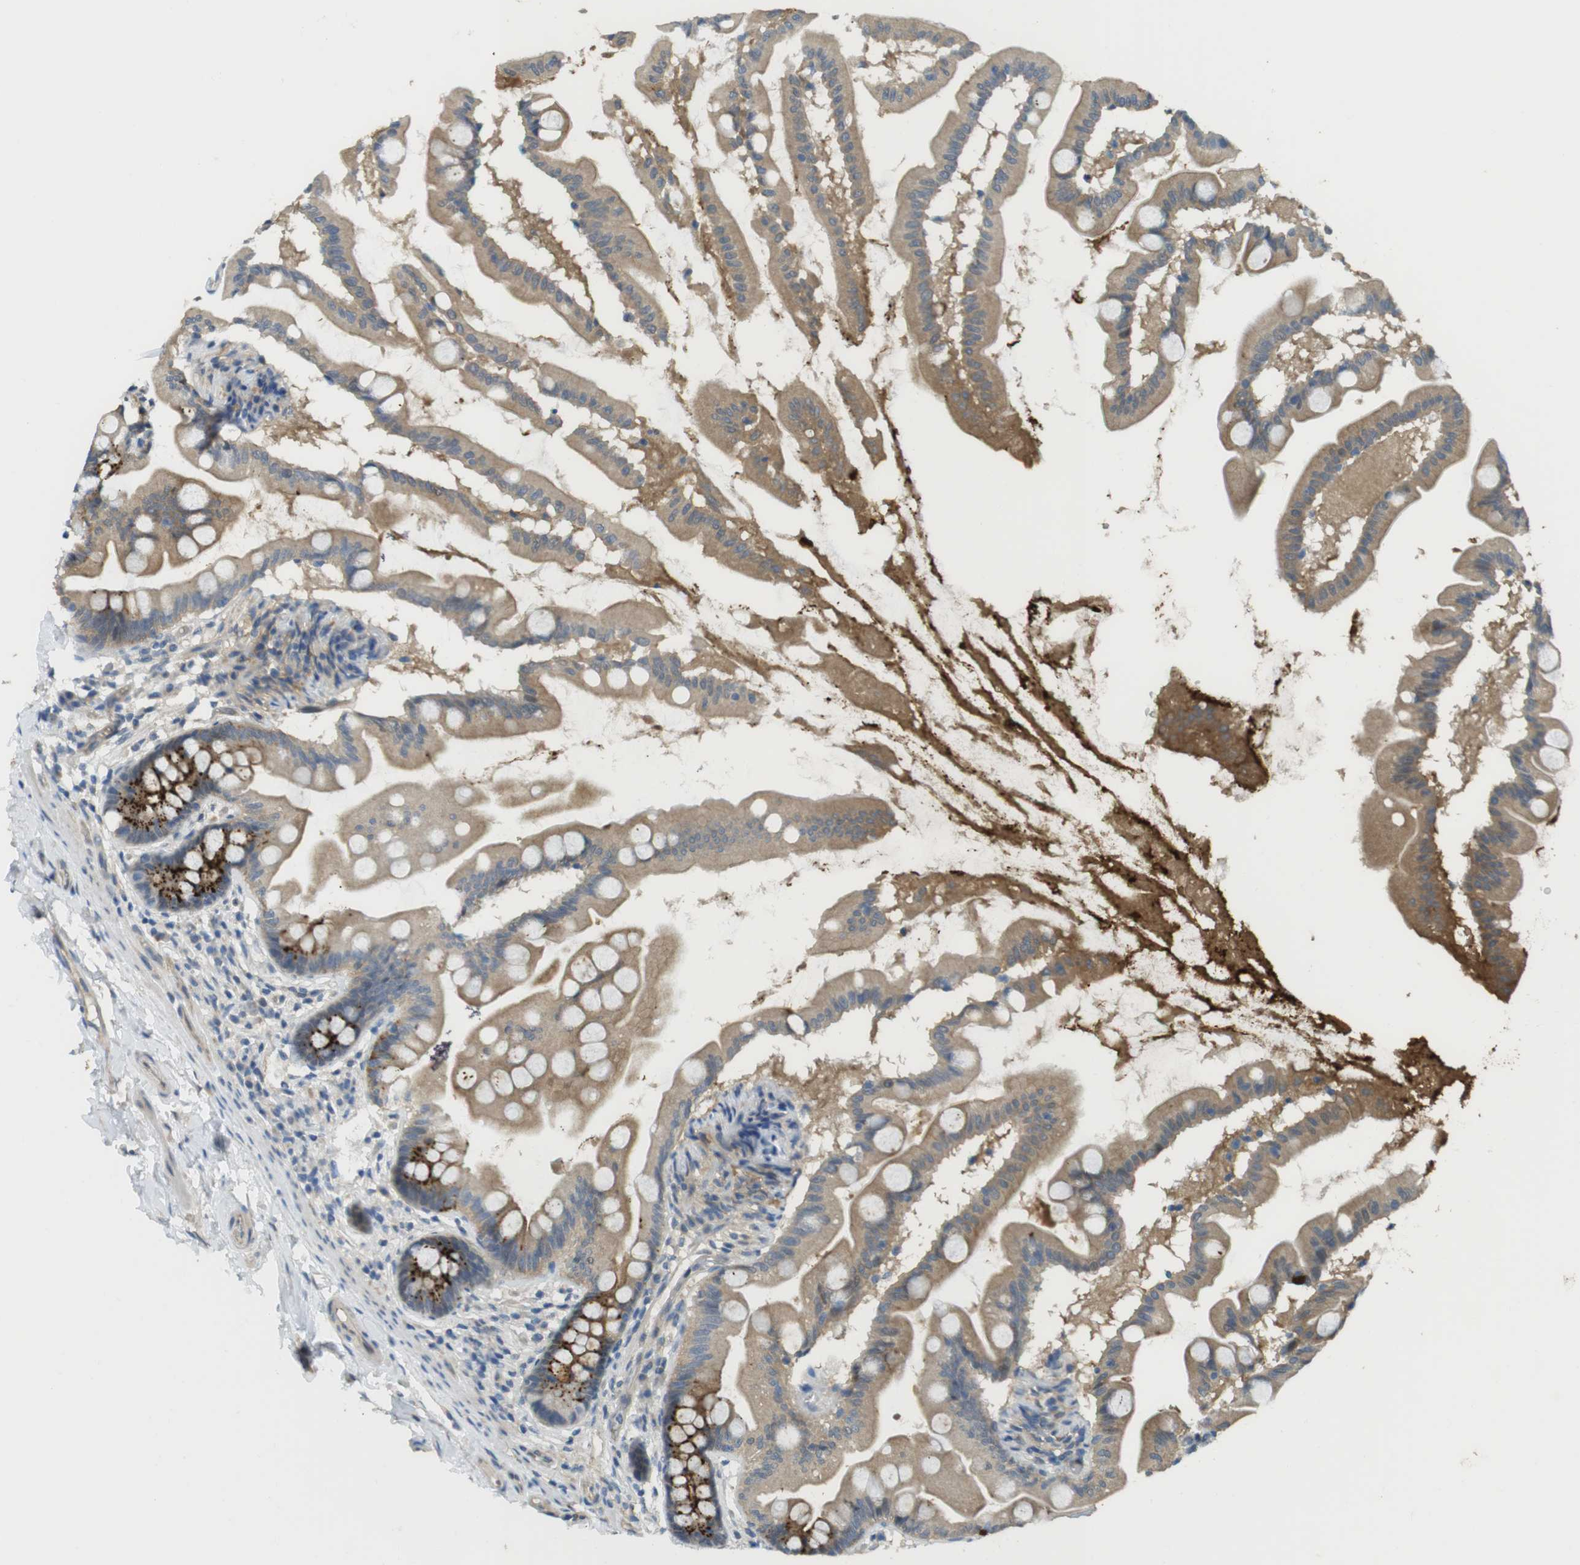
{"staining": {"intensity": "moderate", "quantity": ">75%", "location": "cytoplasmic/membranous"}, "tissue": "small intestine", "cell_type": "Glandular cells", "image_type": "normal", "snomed": [{"axis": "morphology", "description": "Normal tissue, NOS"}, {"axis": "topography", "description": "Small intestine"}], "caption": "The histopathology image reveals immunohistochemical staining of normal small intestine. There is moderate cytoplasmic/membranous positivity is identified in about >75% of glandular cells.", "gene": "ABHD15", "patient": {"sex": "female", "age": 56}}